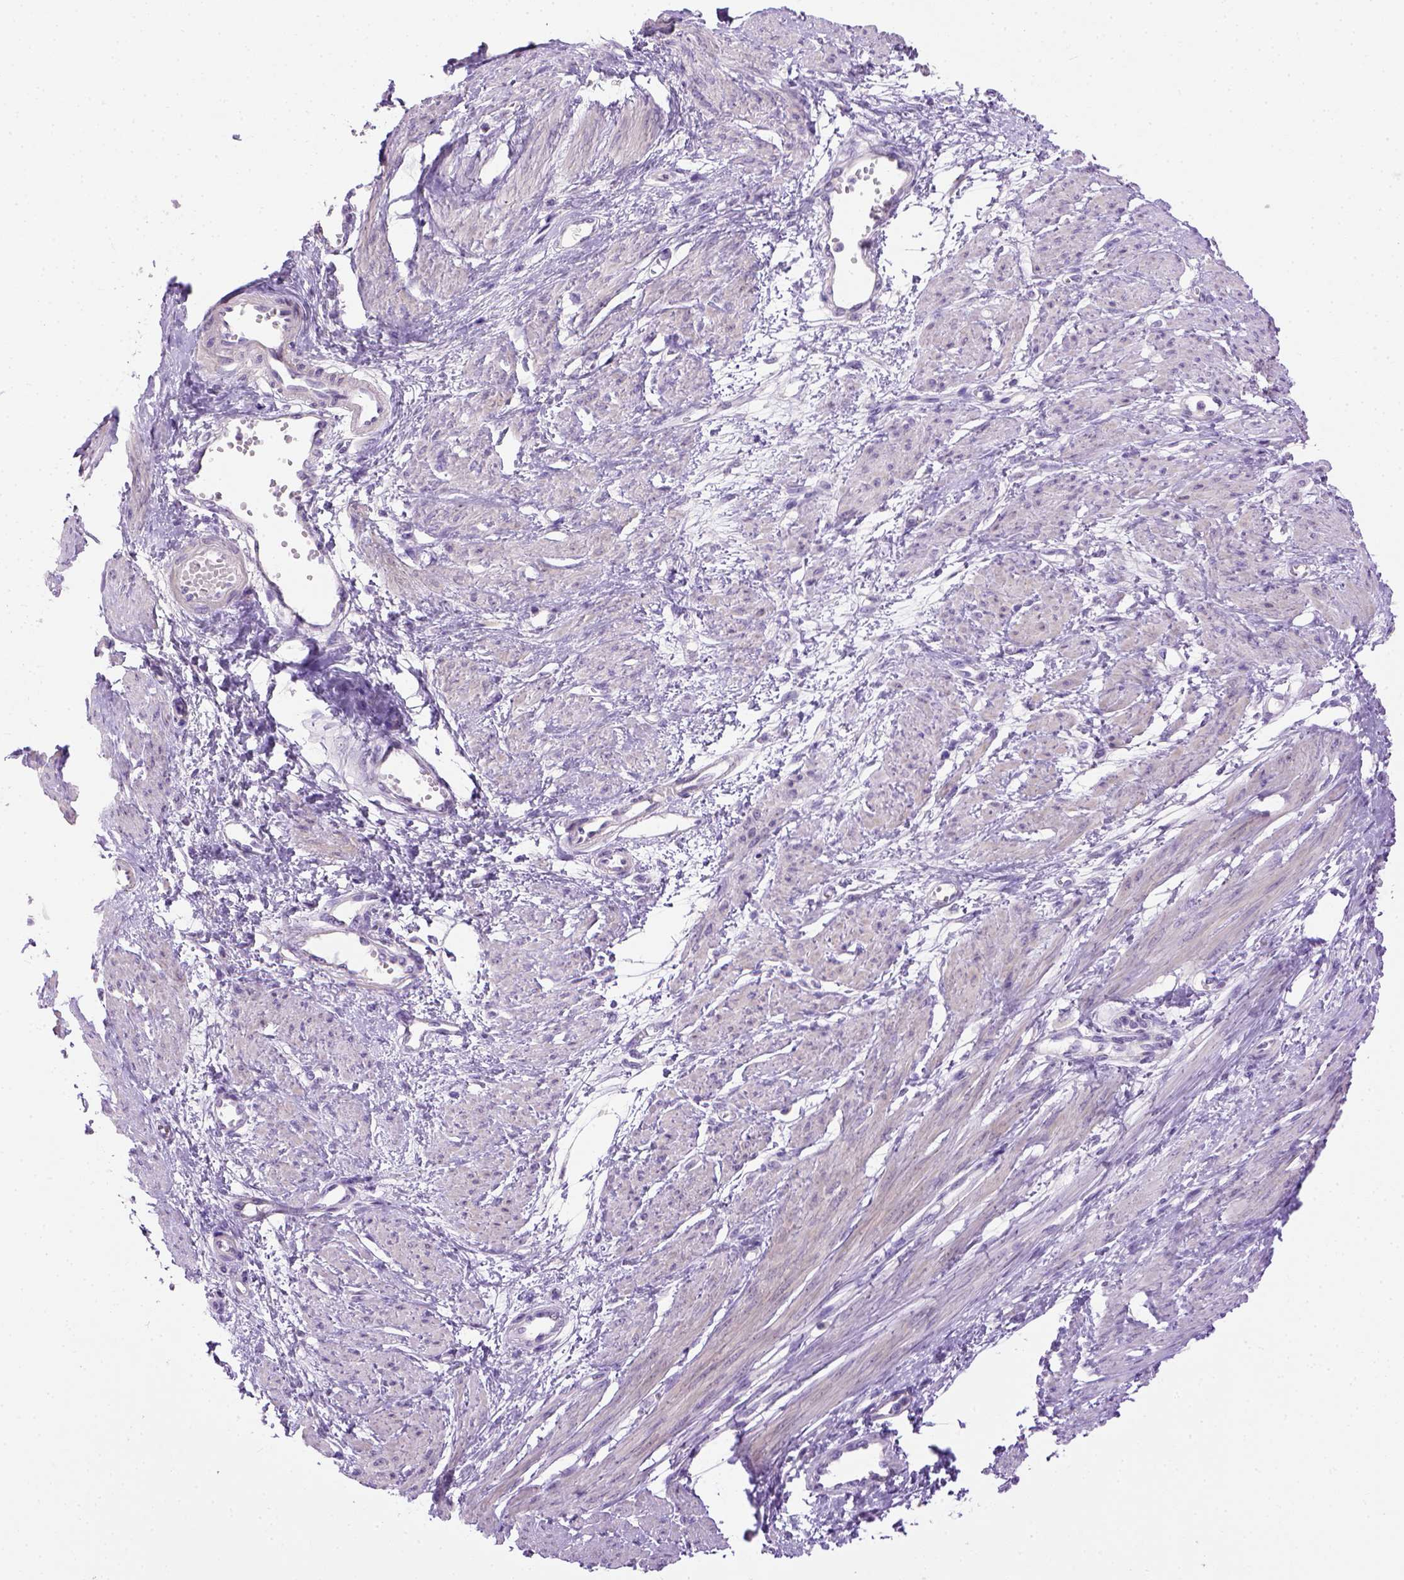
{"staining": {"intensity": "negative", "quantity": "none", "location": "none"}, "tissue": "smooth muscle", "cell_type": "Smooth muscle cells", "image_type": "normal", "snomed": [{"axis": "morphology", "description": "Normal tissue, NOS"}, {"axis": "topography", "description": "Smooth muscle"}, {"axis": "topography", "description": "Uterus"}], "caption": "Histopathology image shows no protein positivity in smooth muscle cells of benign smooth muscle.", "gene": "UTP4", "patient": {"sex": "female", "age": 39}}